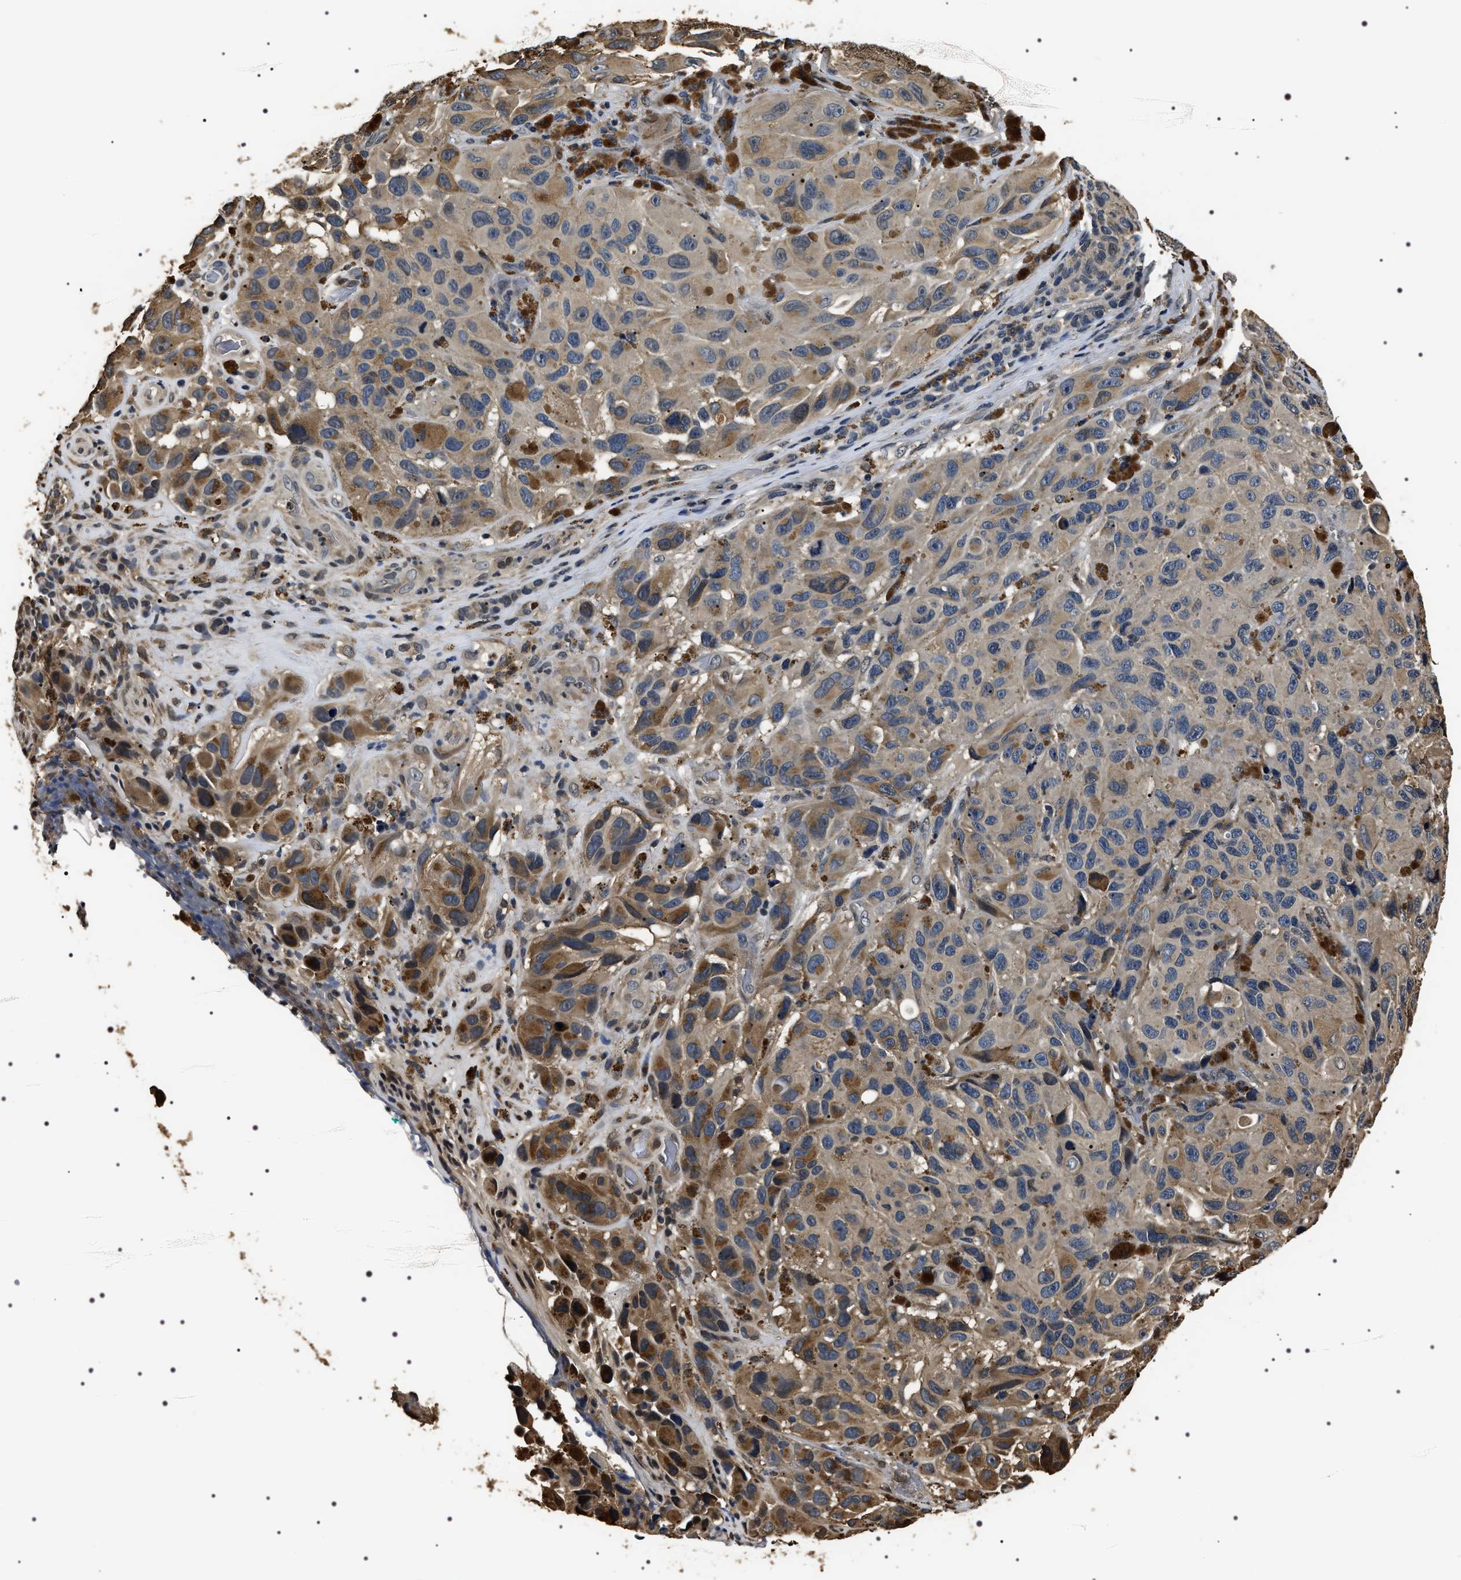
{"staining": {"intensity": "weak", "quantity": "25%-75%", "location": "cytoplasmic/membranous"}, "tissue": "melanoma", "cell_type": "Tumor cells", "image_type": "cancer", "snomed": [{"axis": "morphology", "description": "Malignant melanoma, NOS"}, {"axis": "topography", "description": "Skin"}], "caption": "Immunohistochemistry (IHC) (DAB) staining of malignant melanoma reveals weak cytoplasmic/membranous protein positivity in approximately 25%-75% of tumor cells. The staining was performed using DAB (3,3'-diaminobenzidine), with brown indicating positive protein expression. Nuclei are stained blue with hematoxylin.", "gene": "ARHGAP22", "patient": {"sex": "female", "age": 73}}